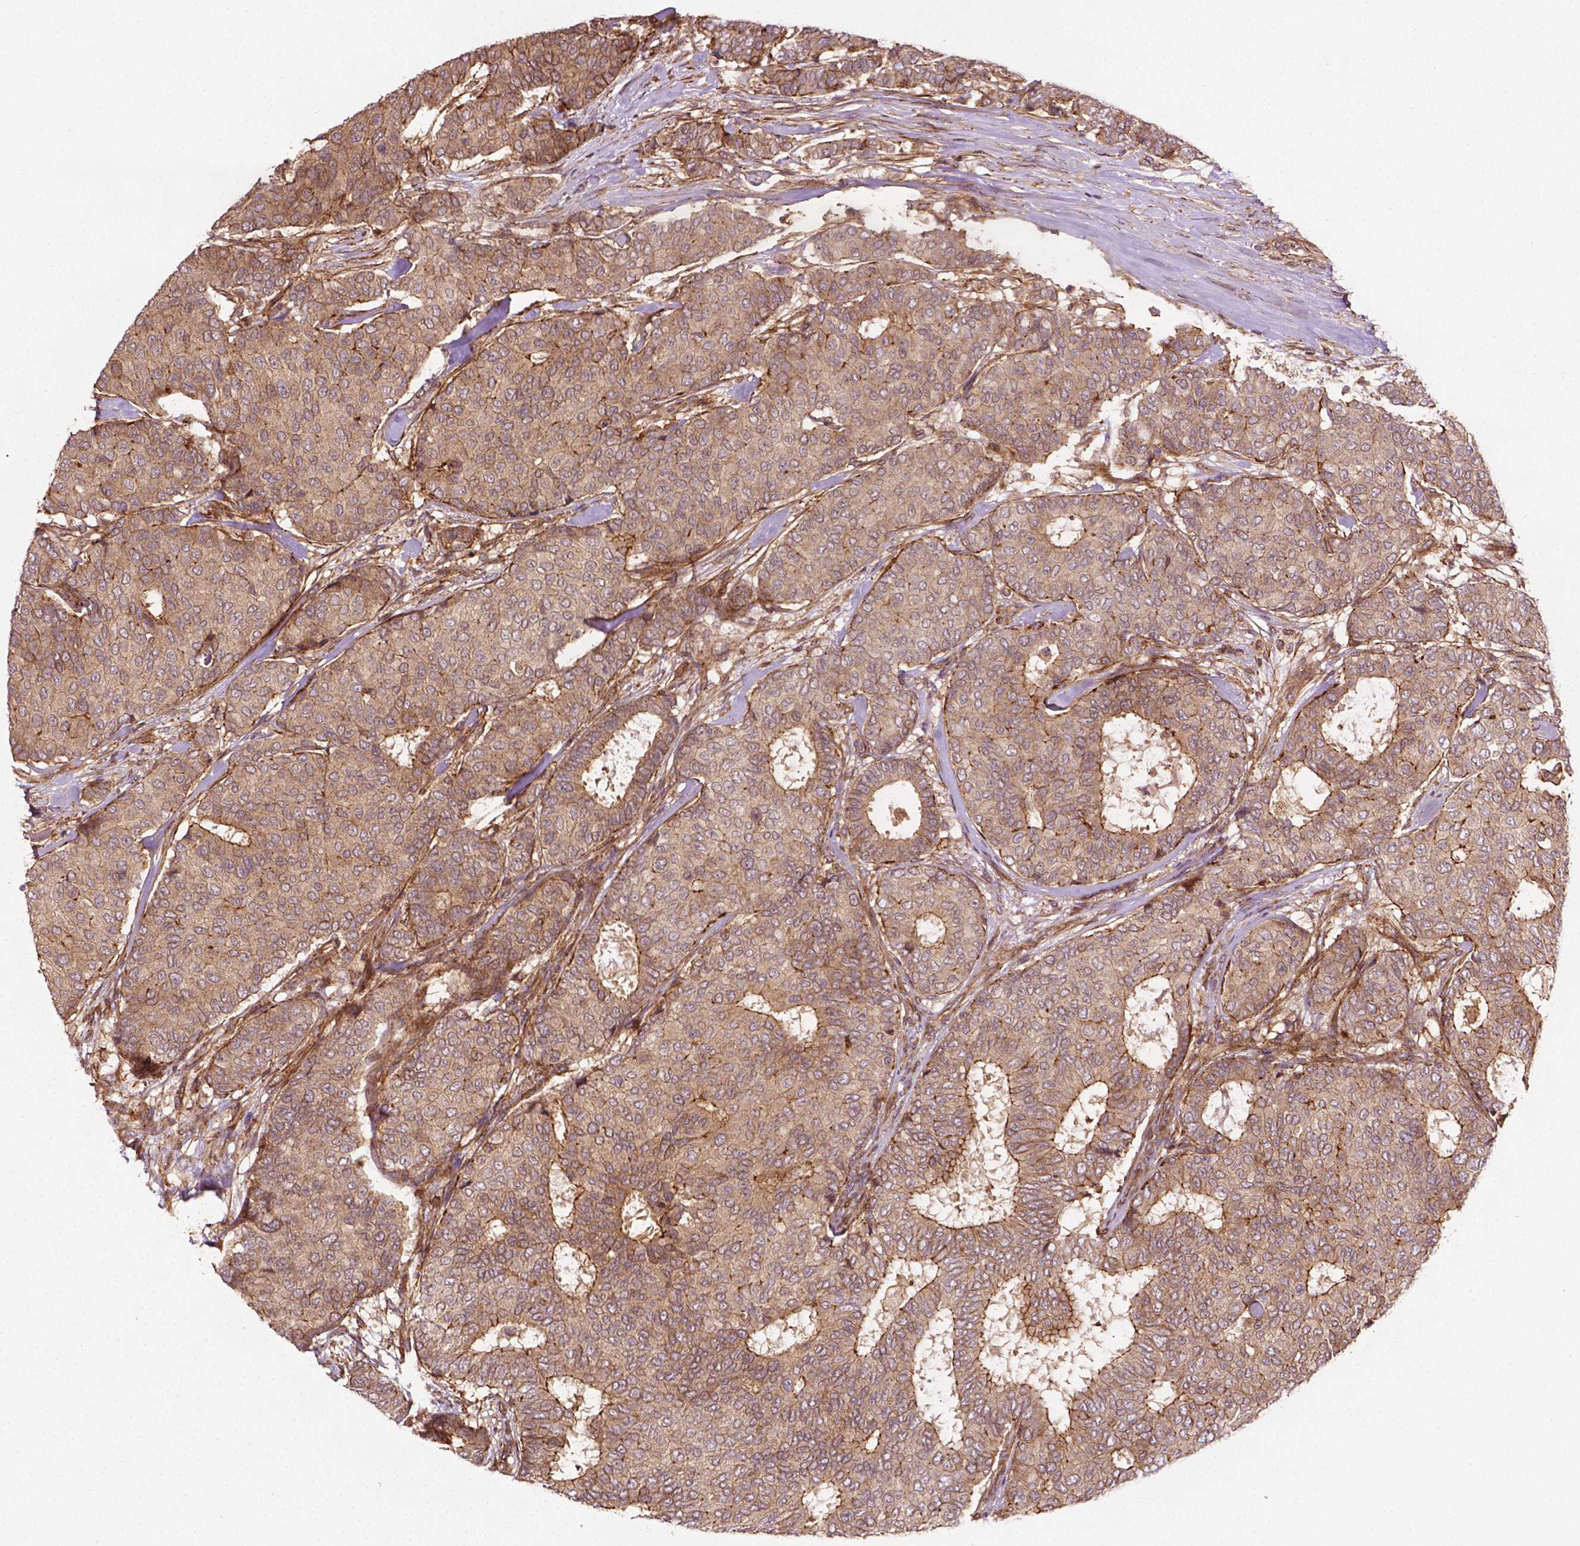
{"staining": {"intensity": "moderate", "quantity": ">75%", "location": "cytoplasmic/membranous"}, "tissue": "breast cancer", "cell_type": "Tumor cells", "image_type": "cancer", "snomed": [{"axis": "morphology", "description": "Duct carcinoma"}, {"axis": "topography", "description": "Breast"}], "caption": "Moderate cytoplasmic/membranous protein positivity is identified in about >75% of tumor cells in breast intraductal carcinoma.", "gene": "ZMYND19", "patient": {"sex": "female", "age": 75}}